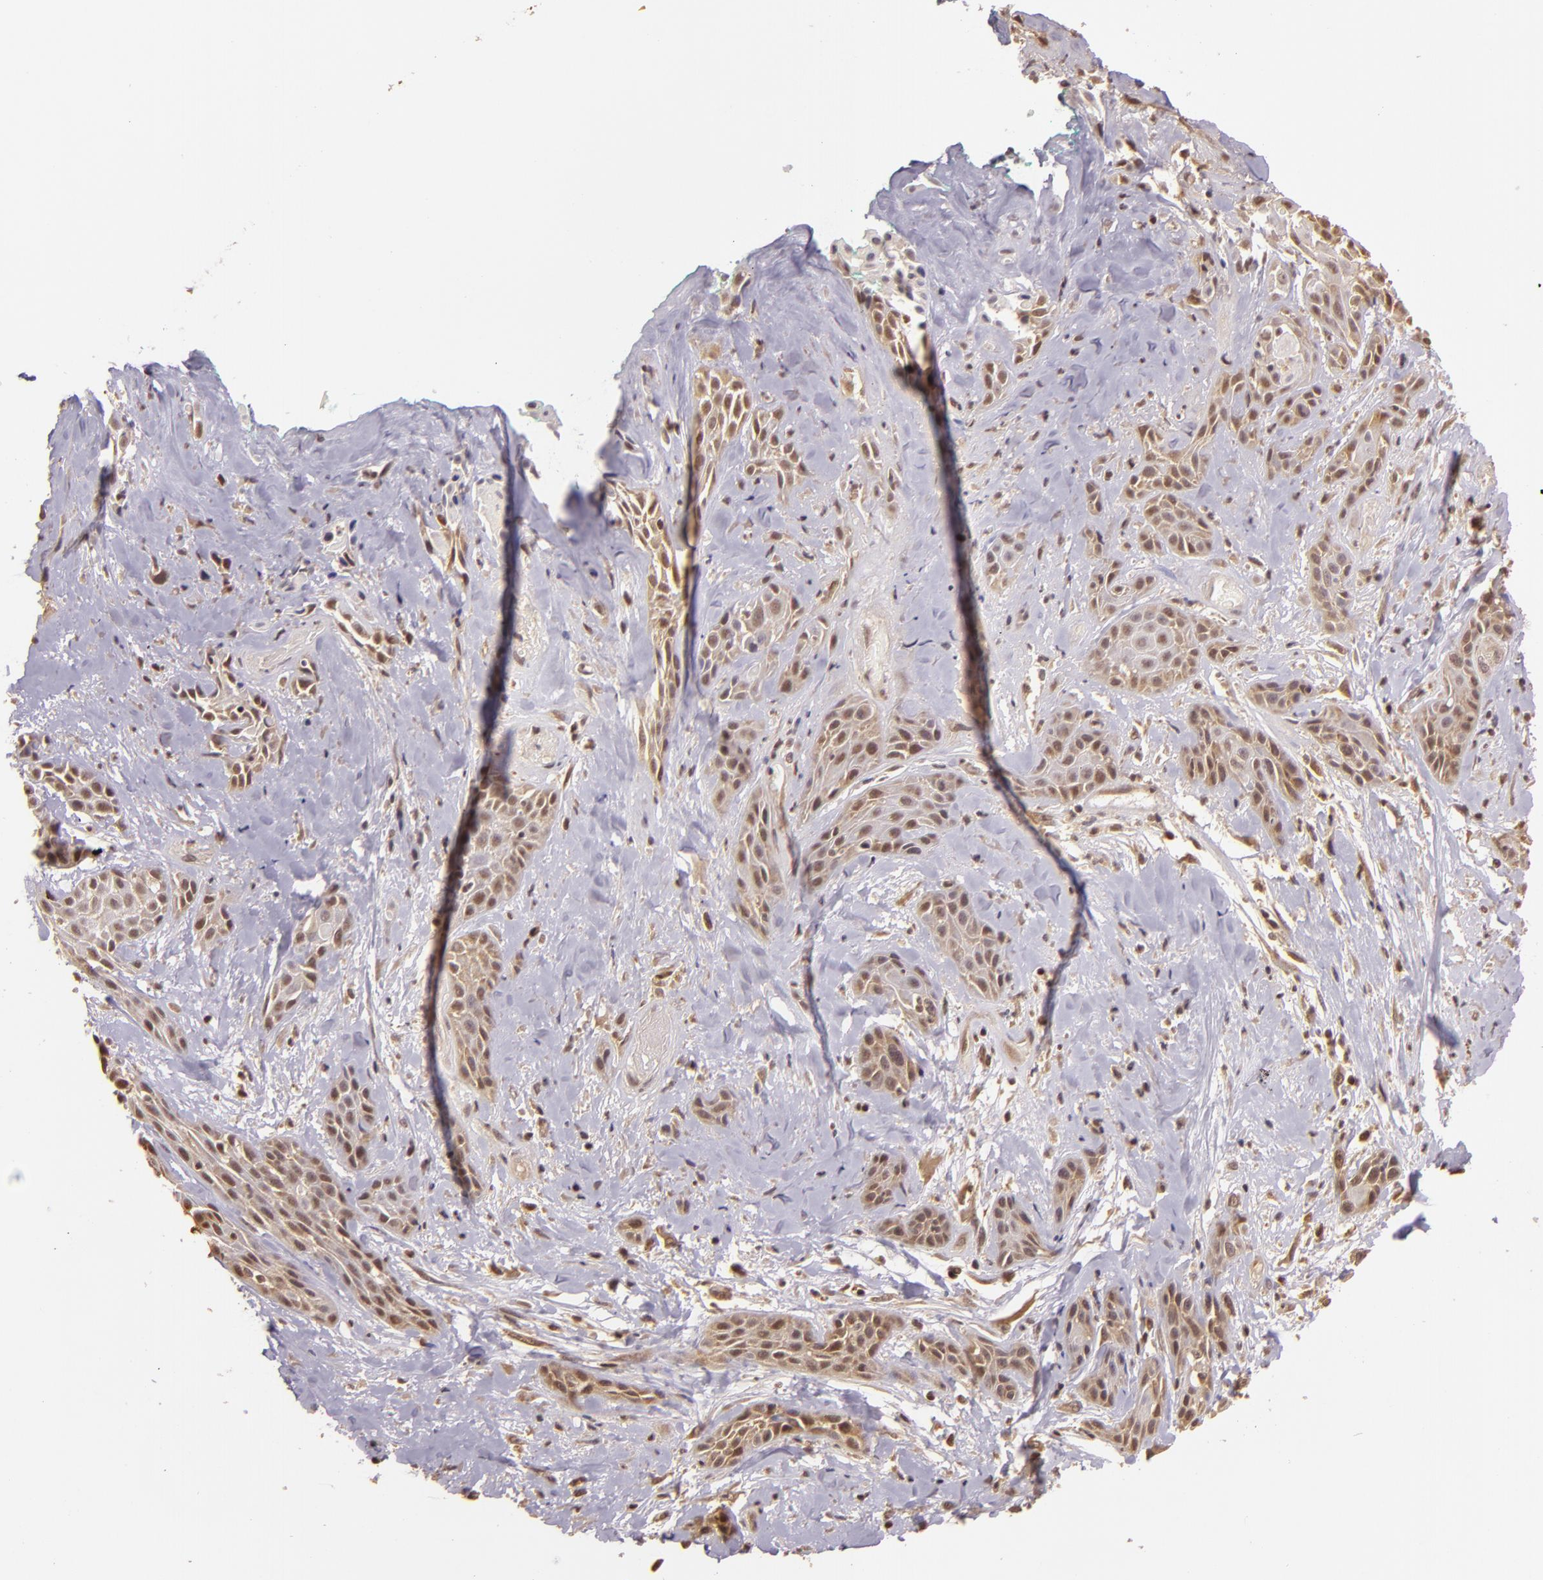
{"staining": {"intensity": "weak", "quantity": ">75%", "location": "cytoplasmic/membranous,nuclear"}, "tissue": "skin cancer", "cell_type": "Tumor cells", "image_type": "cancer", "snomed": [{"axis": "morphology", "description": "Squamous cell carcinoma, NOS"}, {"axis": "topography", "description": "Skin"}, {"axis": "topography", "description": "Anal"}], "caption": "The image reveals staining of skin cancer (squamous cell carcinoma), revealing weak cytoplasmic/membranous and nuclear protein staining (brown color) within tumor cells.", "gene": "TXNRD2", "patient": {"sex": "male", "age": 64}}